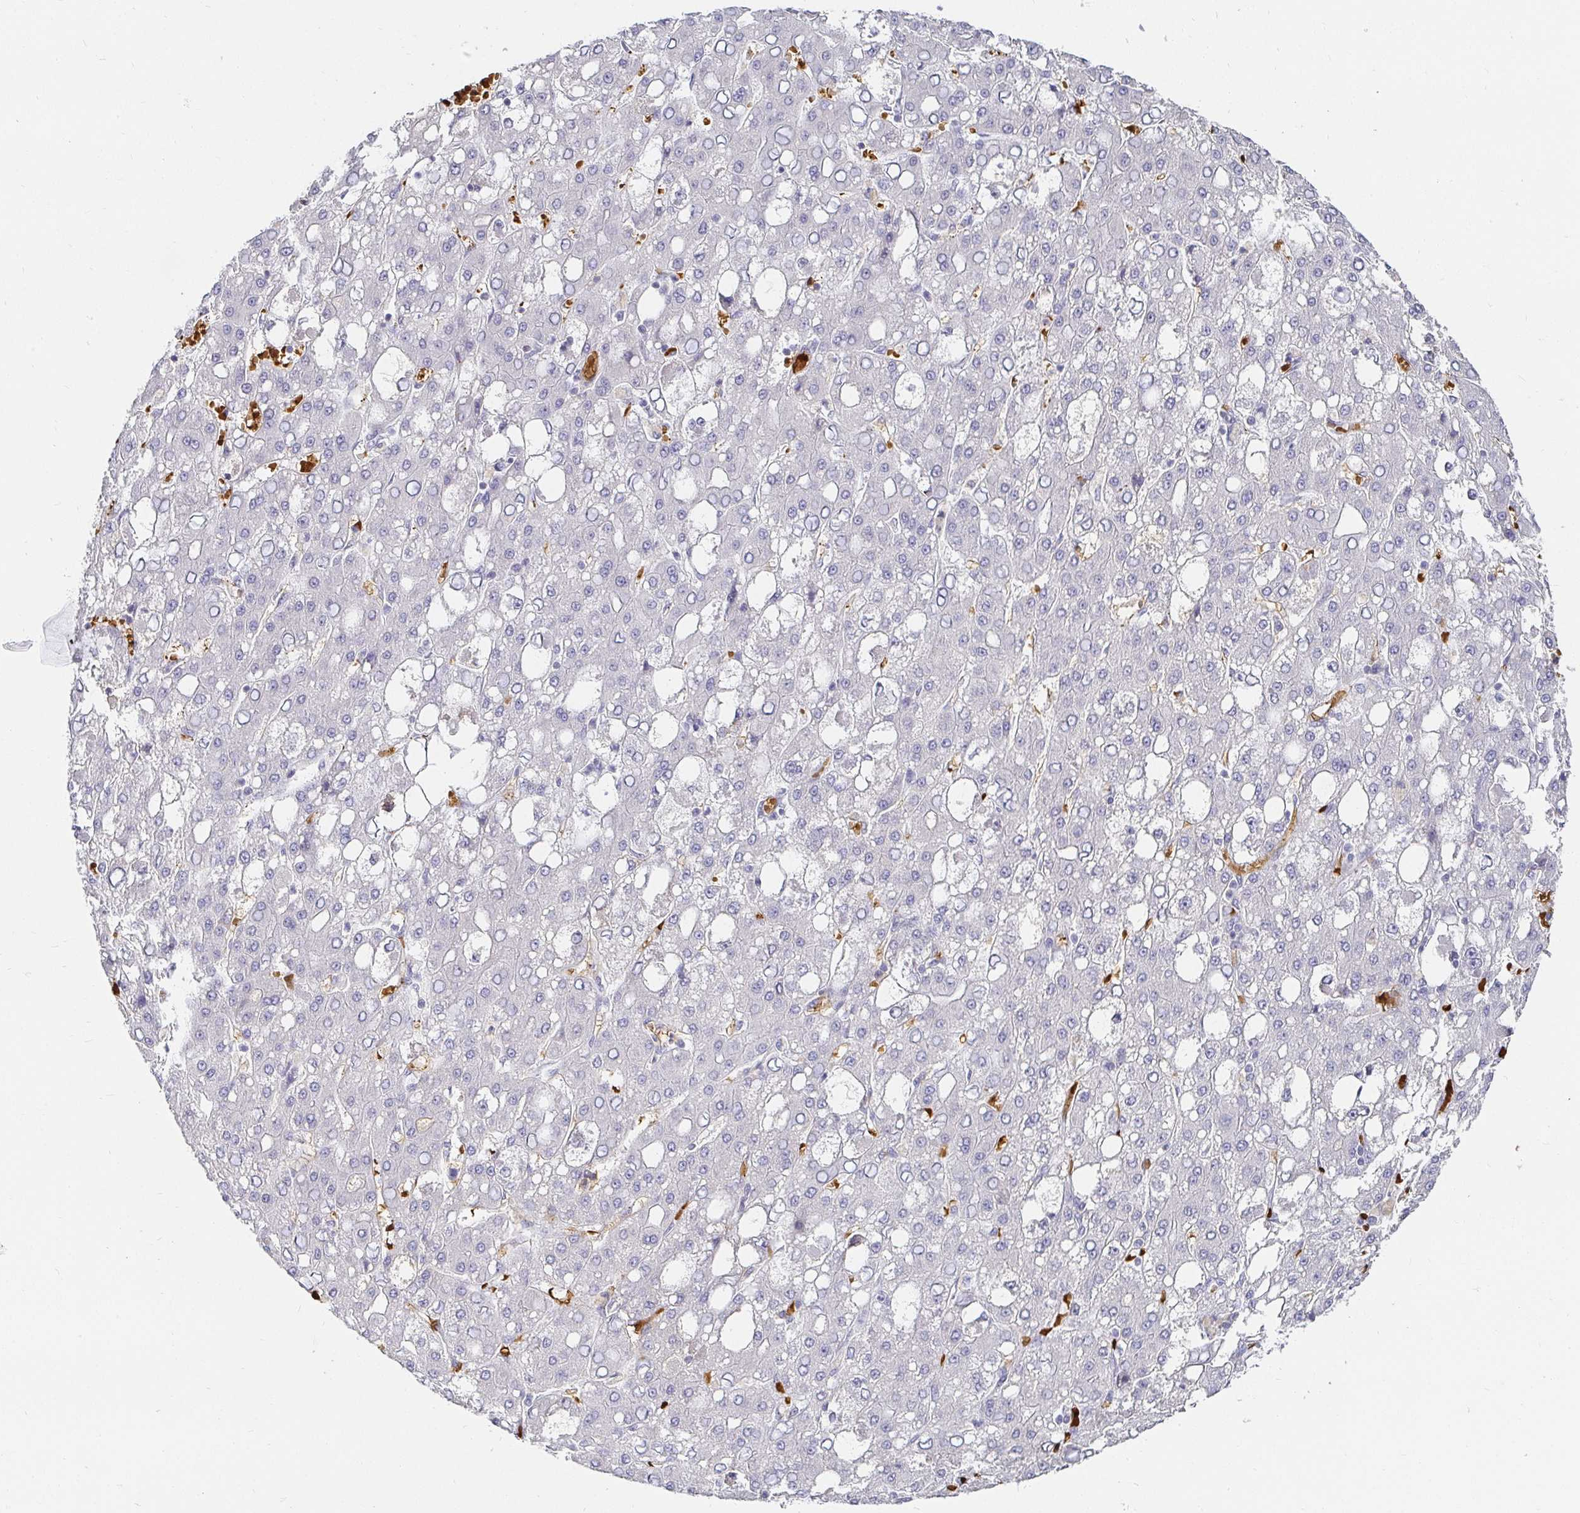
{"staining": {"intensity": "negative", "quantity": "none", "location": "none"}, "tissue": "liver cancer", "cell_type": "Tumor cells", "image_type": "cancer", "snomed": [{"axis": "morphology", "description": "Carcinoma, Hepatocellular, NOS"}, {"axis": "topography", "description": "Liver"}], "caption": "A high-resolution micrograph shows IHC staining of liver cancer, which reveals no significant staining in tumor cells.", "gene": "FGF21", "patient": {"sex": "male", "age": 65}}